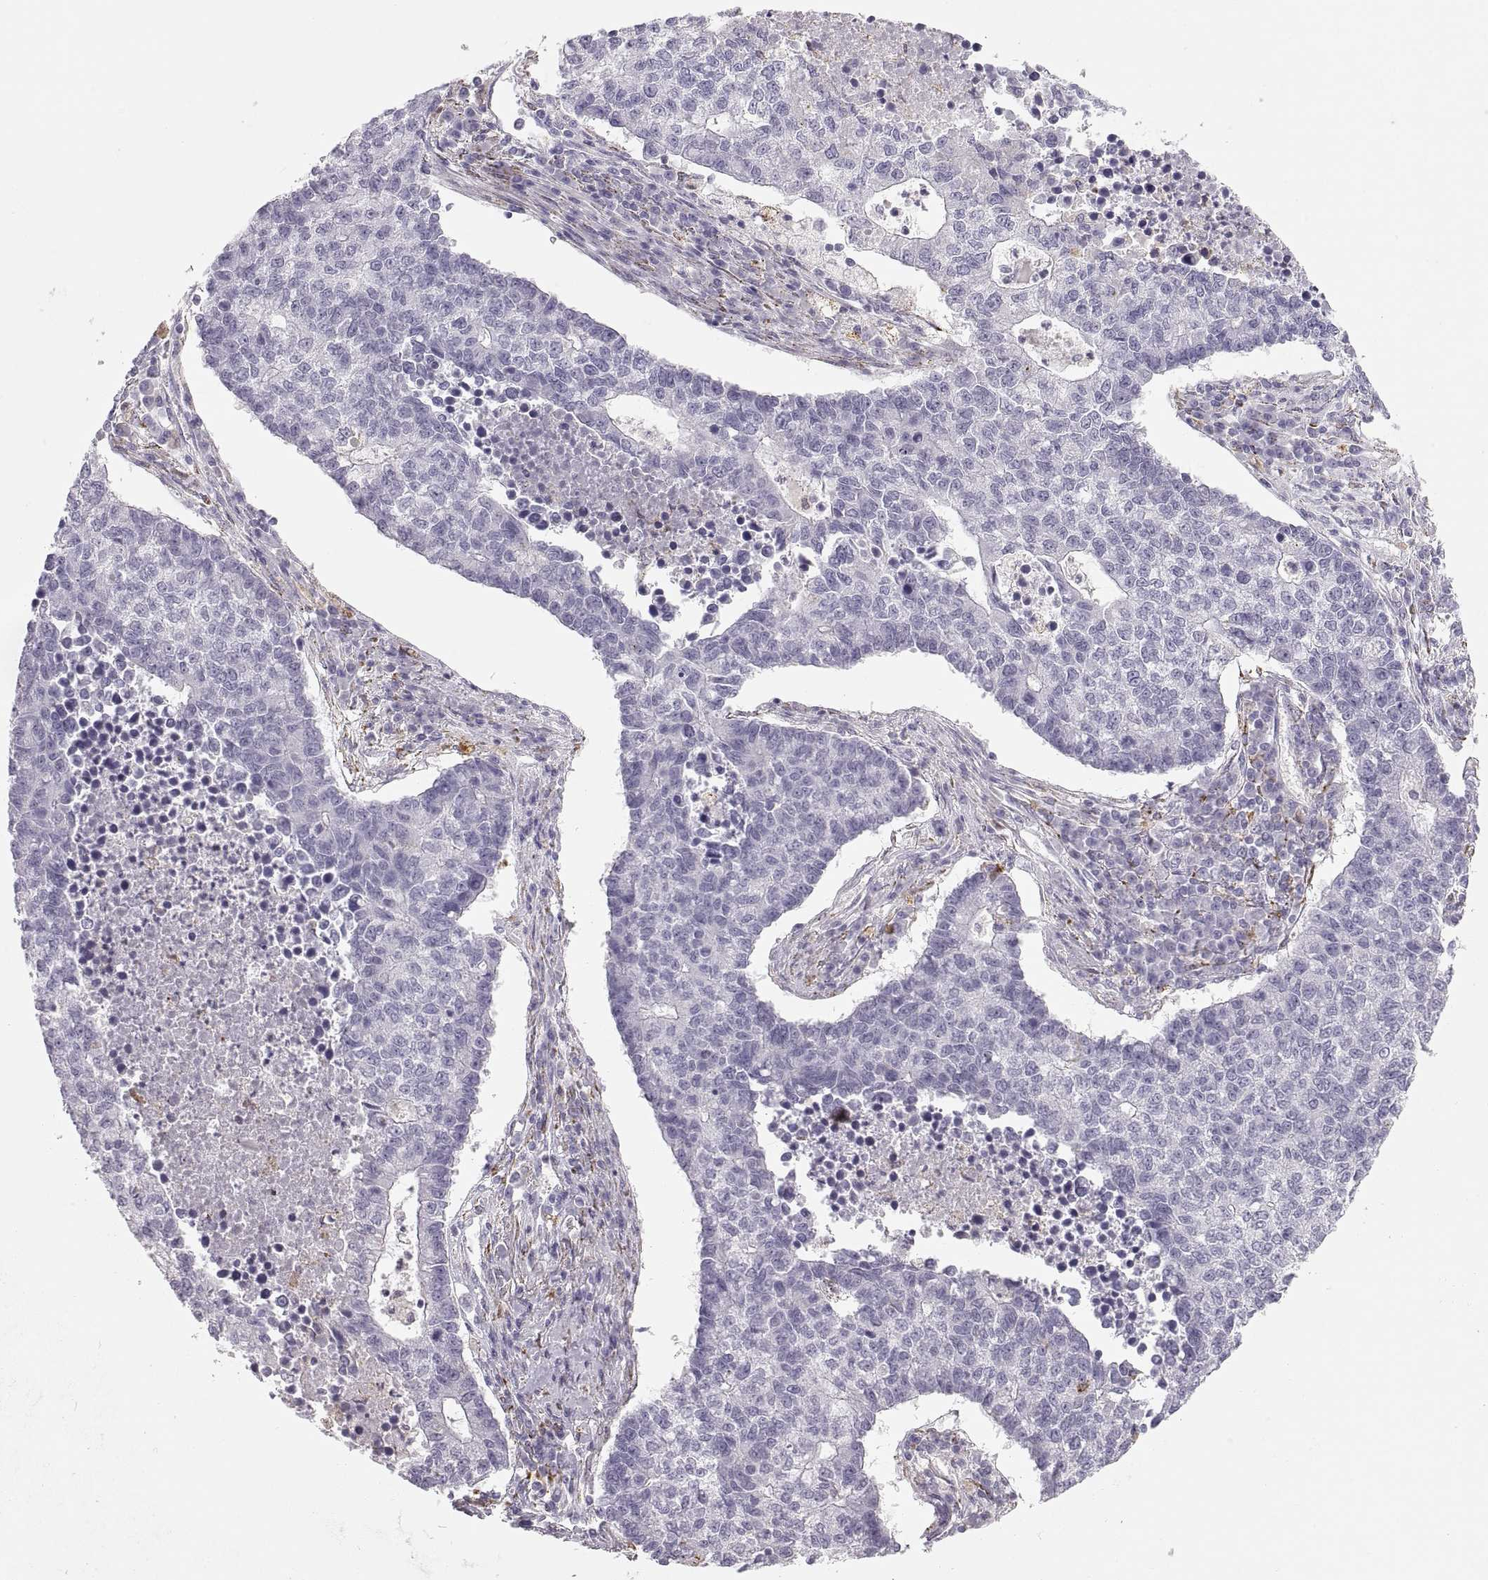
{"staining": {"intensity": "negative", "quantity": "none", "location": "none"}, "tissue": "lung cancer", "cell_type": "Tumor cells", "image_type": "cancer", "snomed": [{"axis": "morphology", "description": "Adenocarcinoma, NOS"}, {"axis": "topography", "description": "Lung"}], "caption": "A micrograph of lung cancer stained for a protein displays no brown staining in tumor cells. (Stains: DAB immunohistochemistry (IHC) with hematoxylin counter stain, Microscopy: brightfield microscopy at high magnification).", "gene": "COL9A3", "patient": {"sex": "male", "age": 57}}